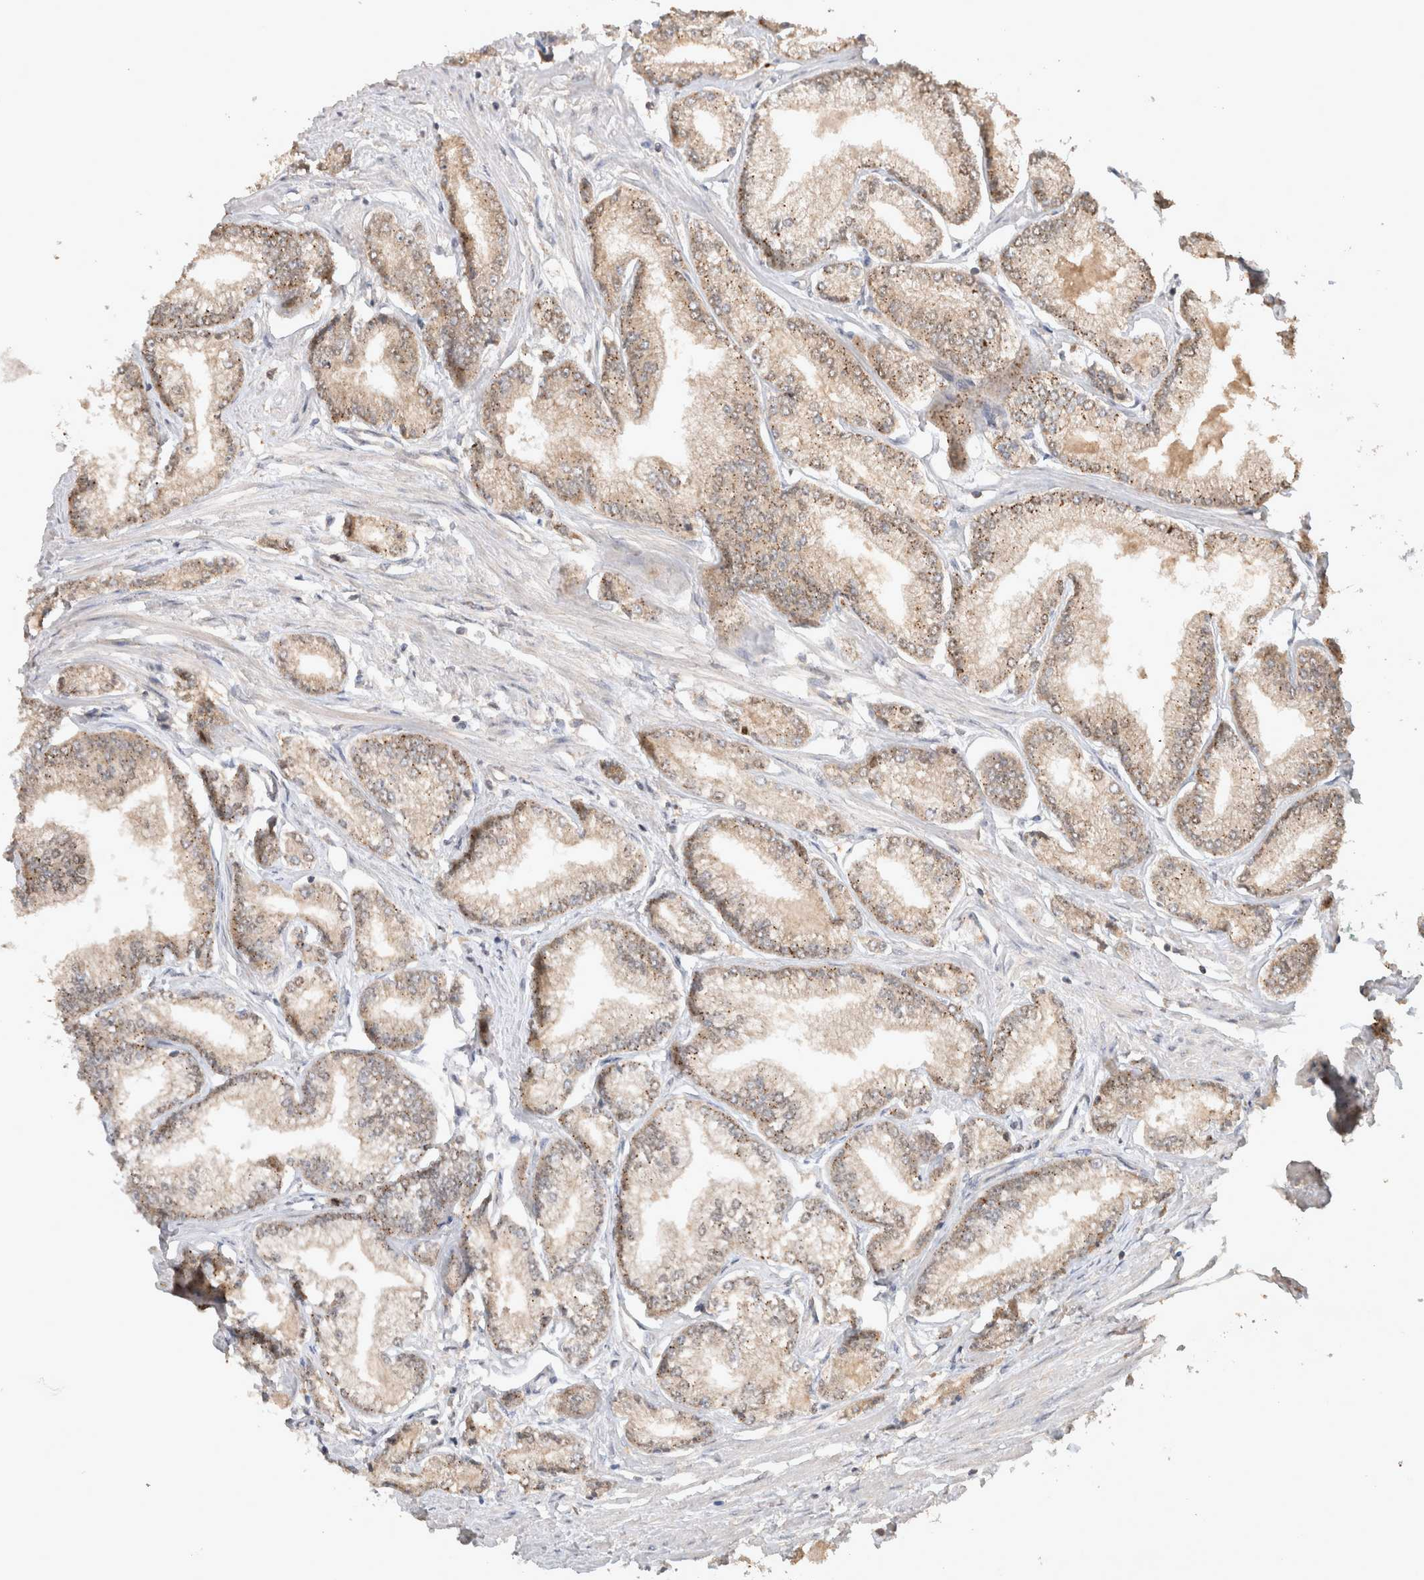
{"staining": {"intensity": "weak", "quantity": ">75%", "location": "cytoplasmic/membranous,nuclear"}, "tissue": "prostate cancer", "cell_type": "Tumor cells", "image_type": "cancer", "snomed": [{"axis": "morphology", "description": "Adenocarcinoma, Low grade"}, {"axis": "topography", "description": "Prostate"}], "caption": "Protein staining displays weak cytoplasmic/membranous and nuclear positivity in about >75% of tumor cells in prostate low-grade adenocarcinoma.", "gene": "OTUD7B", "patient": {"sex": "male", "age": 52}}